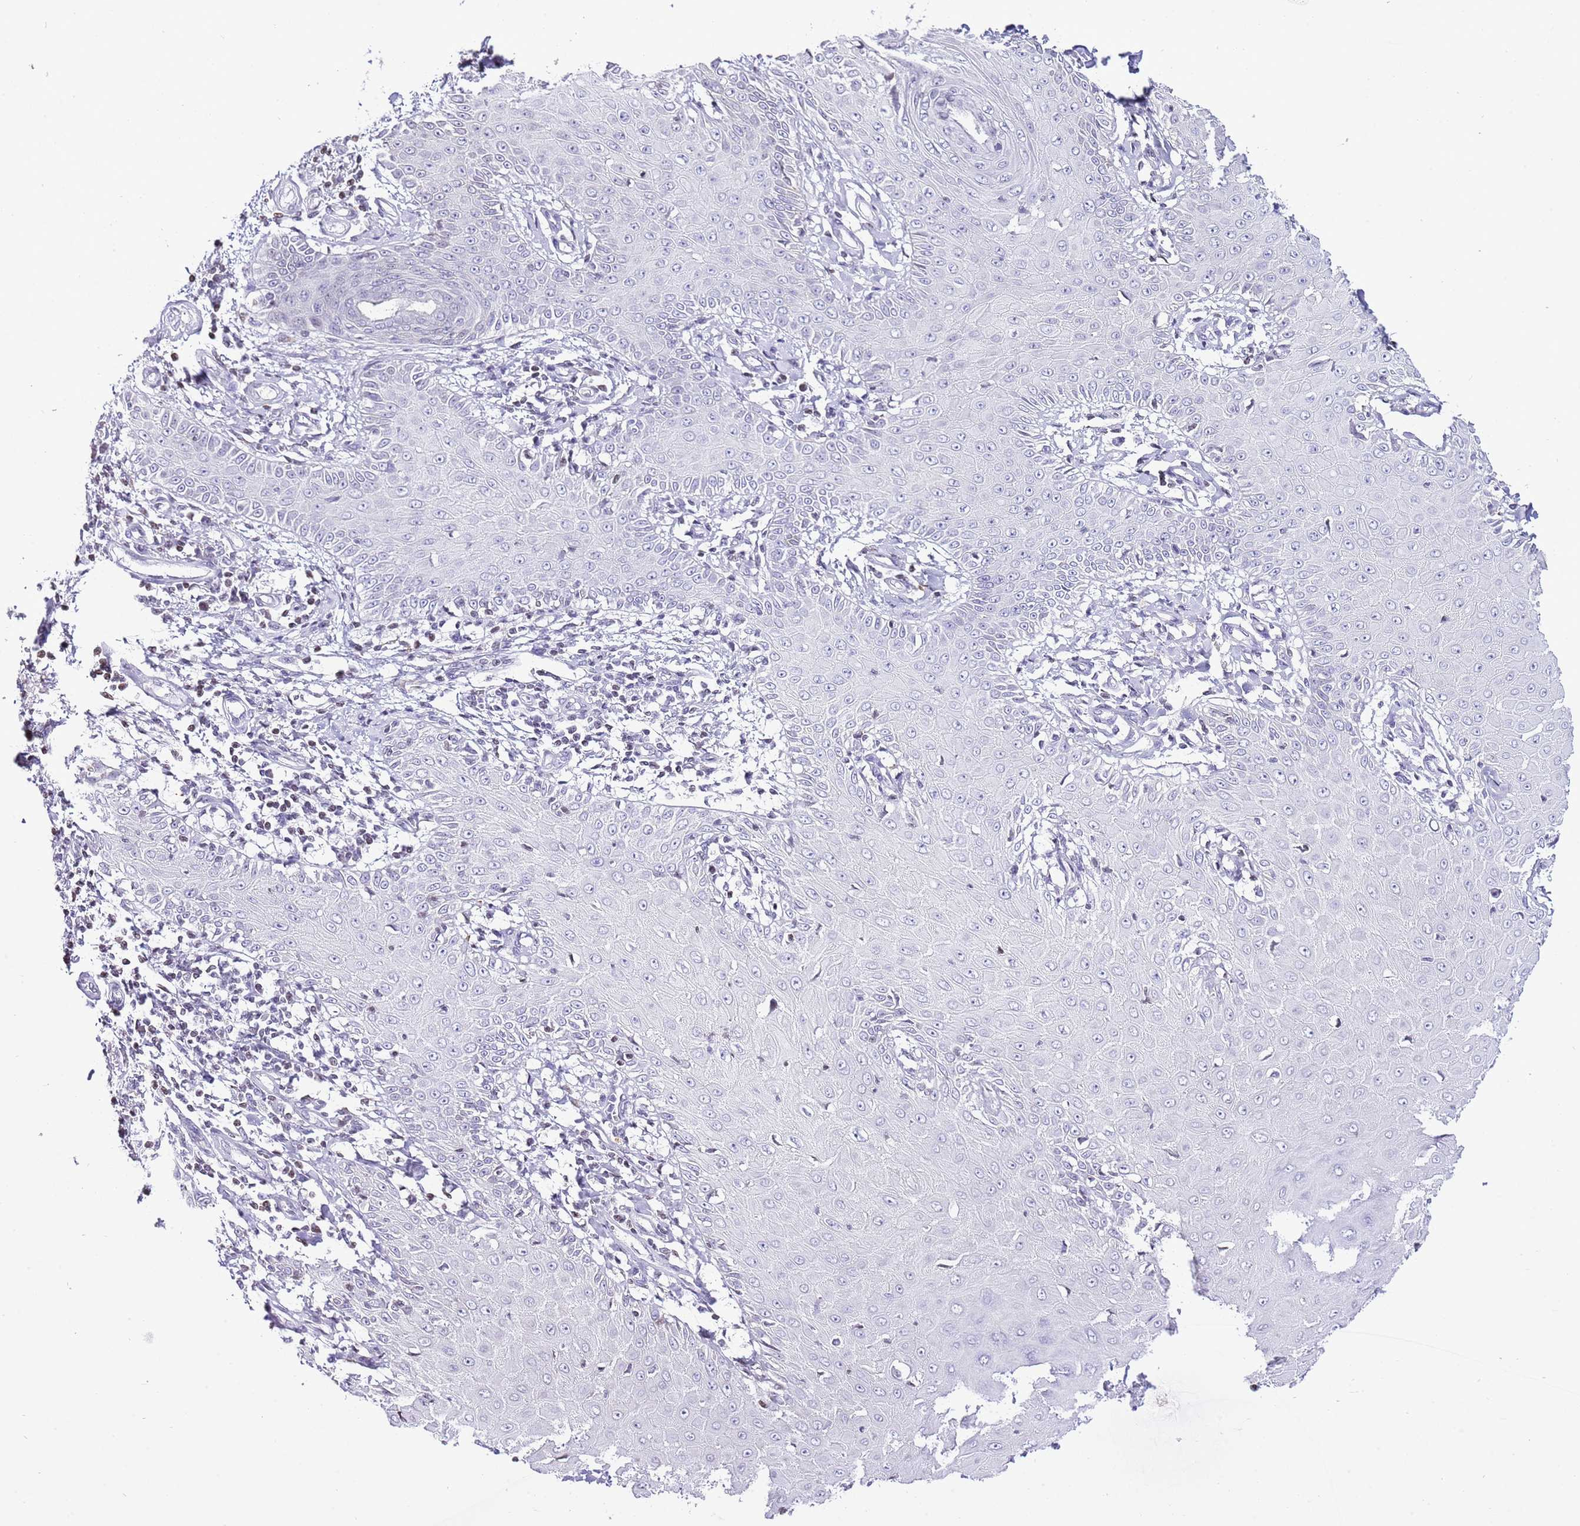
{"staining": {"intensity": "negative", "quantity": "none", "location": "none"}, "tissue": "skin cancer", "cell_type": "Tumor cells", "image_type": "cancer", "snomed": [{"axis": "morphology", "description": "Squamous cell carcinoma, NOS"}, {"axis": "topography", "description": "Skin"}], "caption": "A histopathology image of human skin cancer (squamous cell carcinoma) is negative for staining in tumor cells.", "gene": "PRR15", "patient": {"sex": "male", "age": 70}}